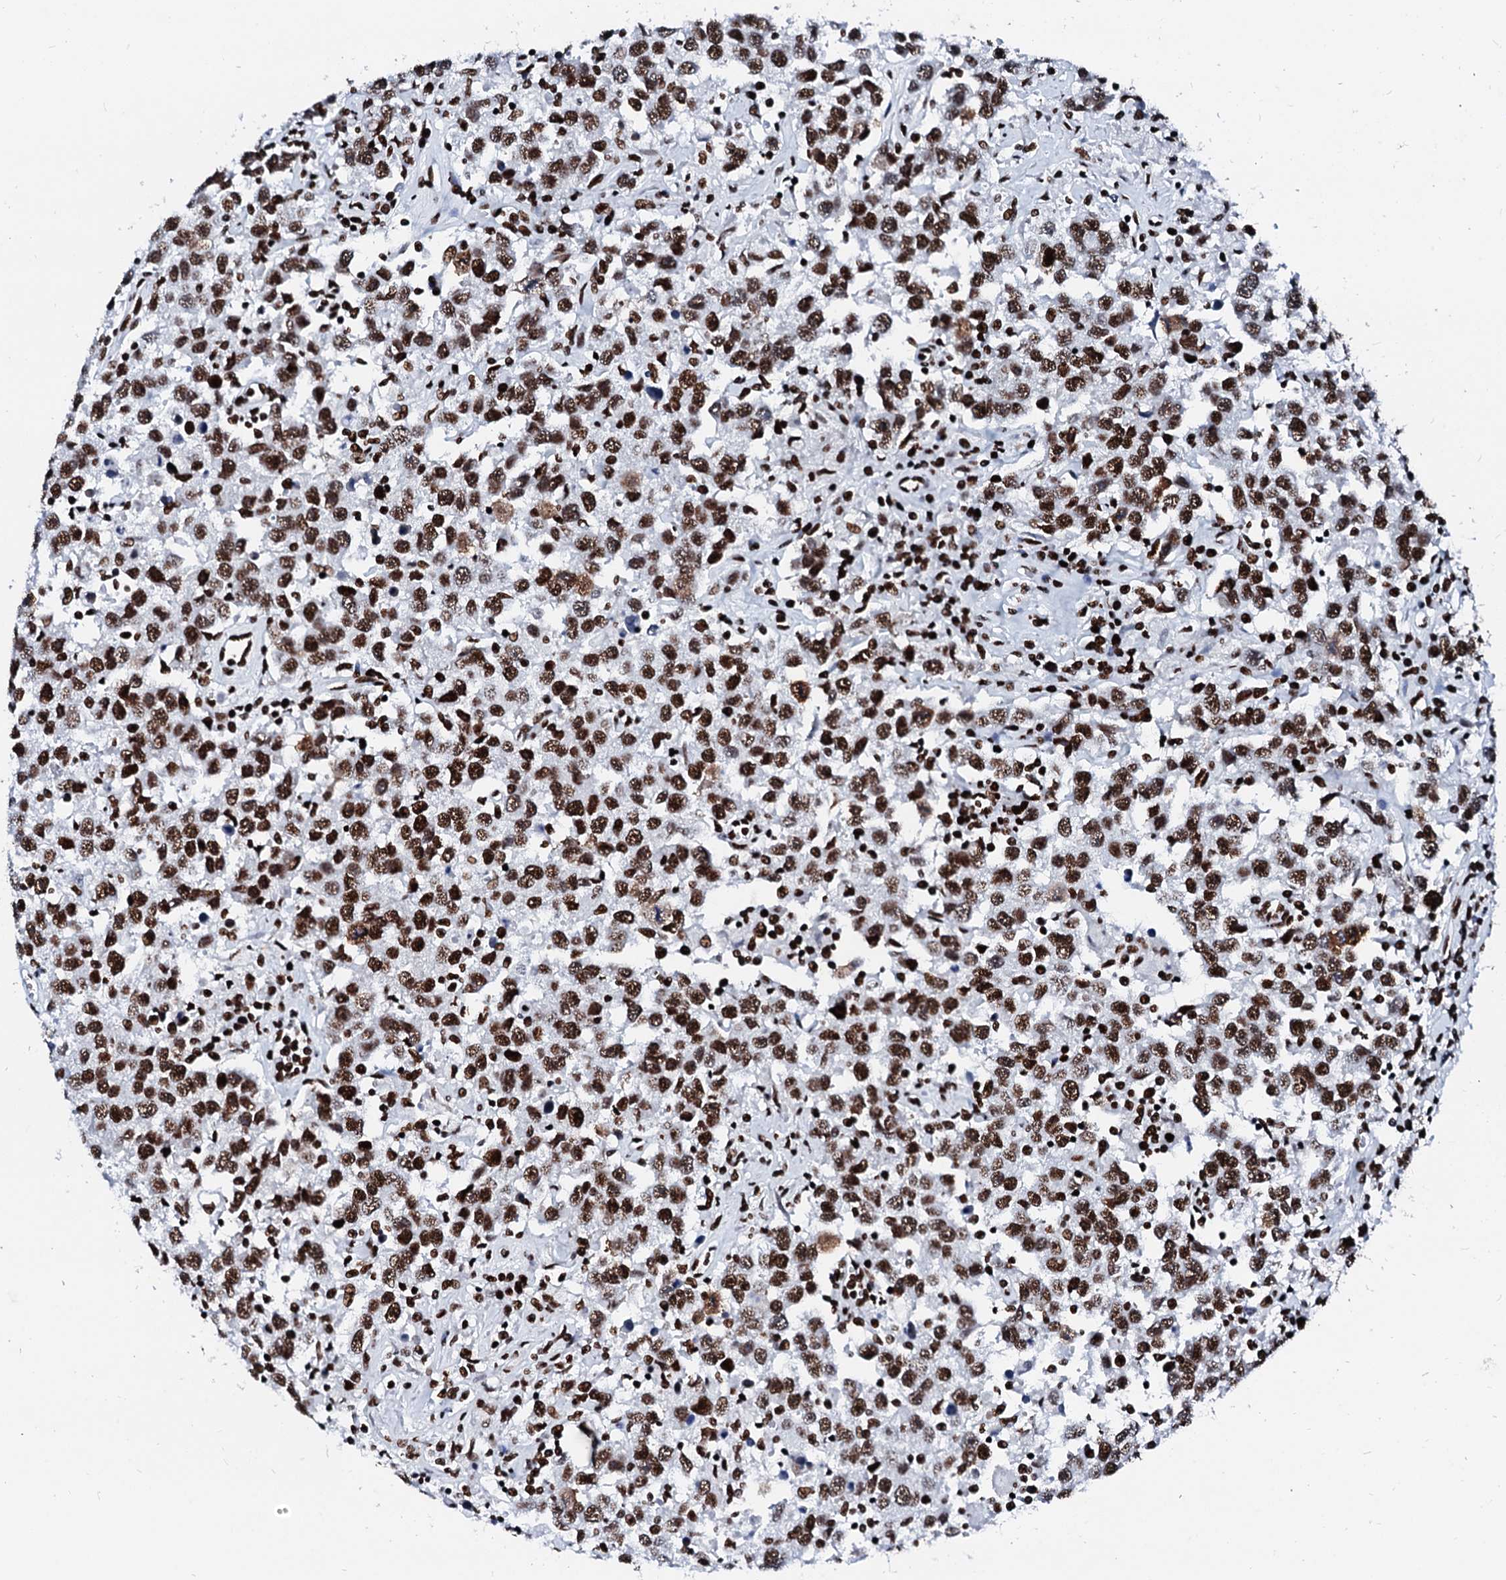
{"staining": {"intensity": "strong", "quantity": ">75%", "location": "nuclear"}, "tissue": "testis cancer", "cell_type": "Tumor cells", "image_type": "cancer", "snomed": [{"axis": "morphology", "description": "Seminoma, NOS"}, {"axis": "topography", "description": "Testis"}], "caption": "High-power microscopy captured an immunohistochemistry (IHC) histopathology image of seminoma (testis), revealing strong nuclear expression in about >75% of tumor cells. Immunohistochemistry stains the protein of interest in brown and the nuclei are stained blue.", "gene": "RALY", "patient": {"sex": "male", "age": 41}}